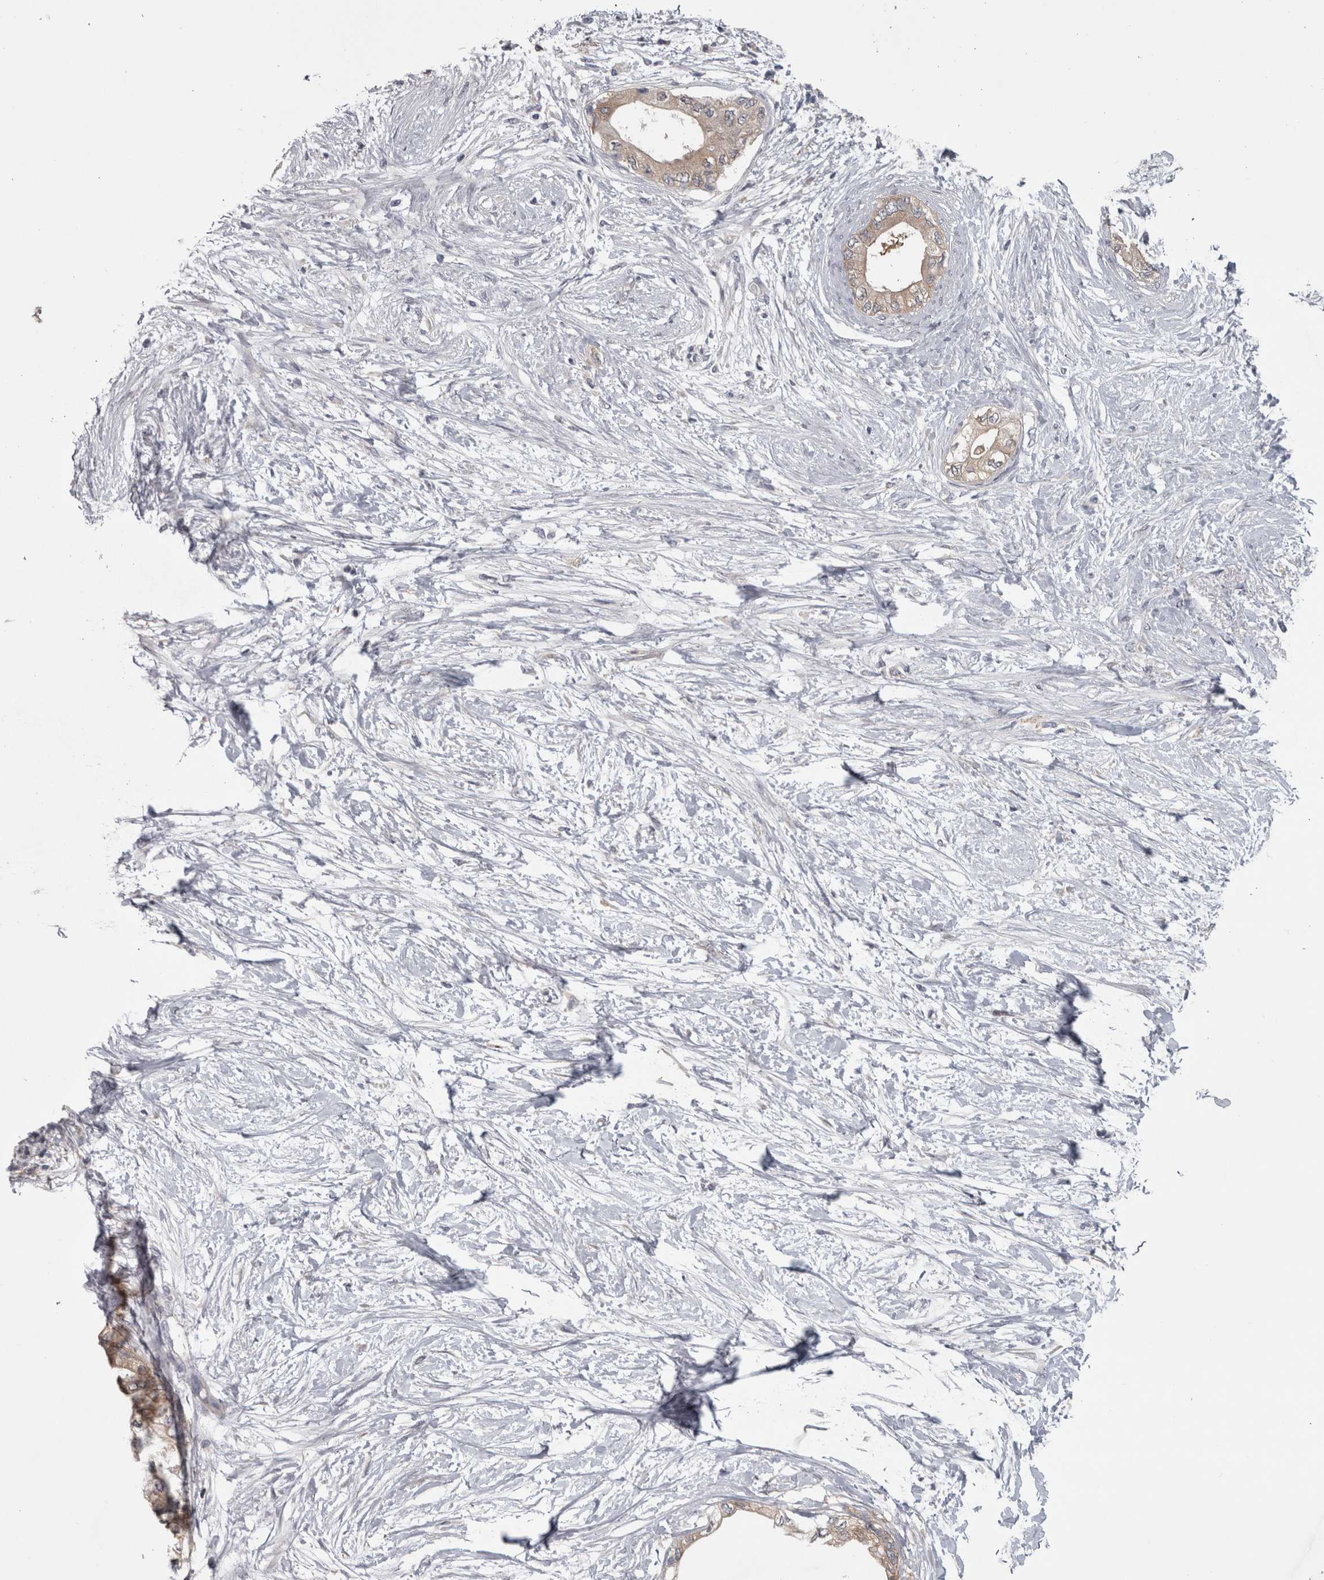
{"staining": {"intensity": "weak", "quantity": "<25%", "location": "cytoplasmic/membranous"}, "tissue": "pancreatic cancer", "cell_type": "Tumor cells", "image_type": "cancer", "snomed": [{"axis": "morphology", "description": "Normal tissue, NOS"}, {"axis": "morphology", "description": "Adenocarcinoma, NOS"}, {"axis": "topography", "description": "Pancreas"}, {"axis": "topography", "description": "Duodenum"}], "caption": "The photomicrograph exhibits no staining of tumor cells in pancreatic cancer. (Brightfield microscopy of DAB IHC at high magnification).", "gene": "PRKCI", "patient": {"sex": "female", "age": 60}}